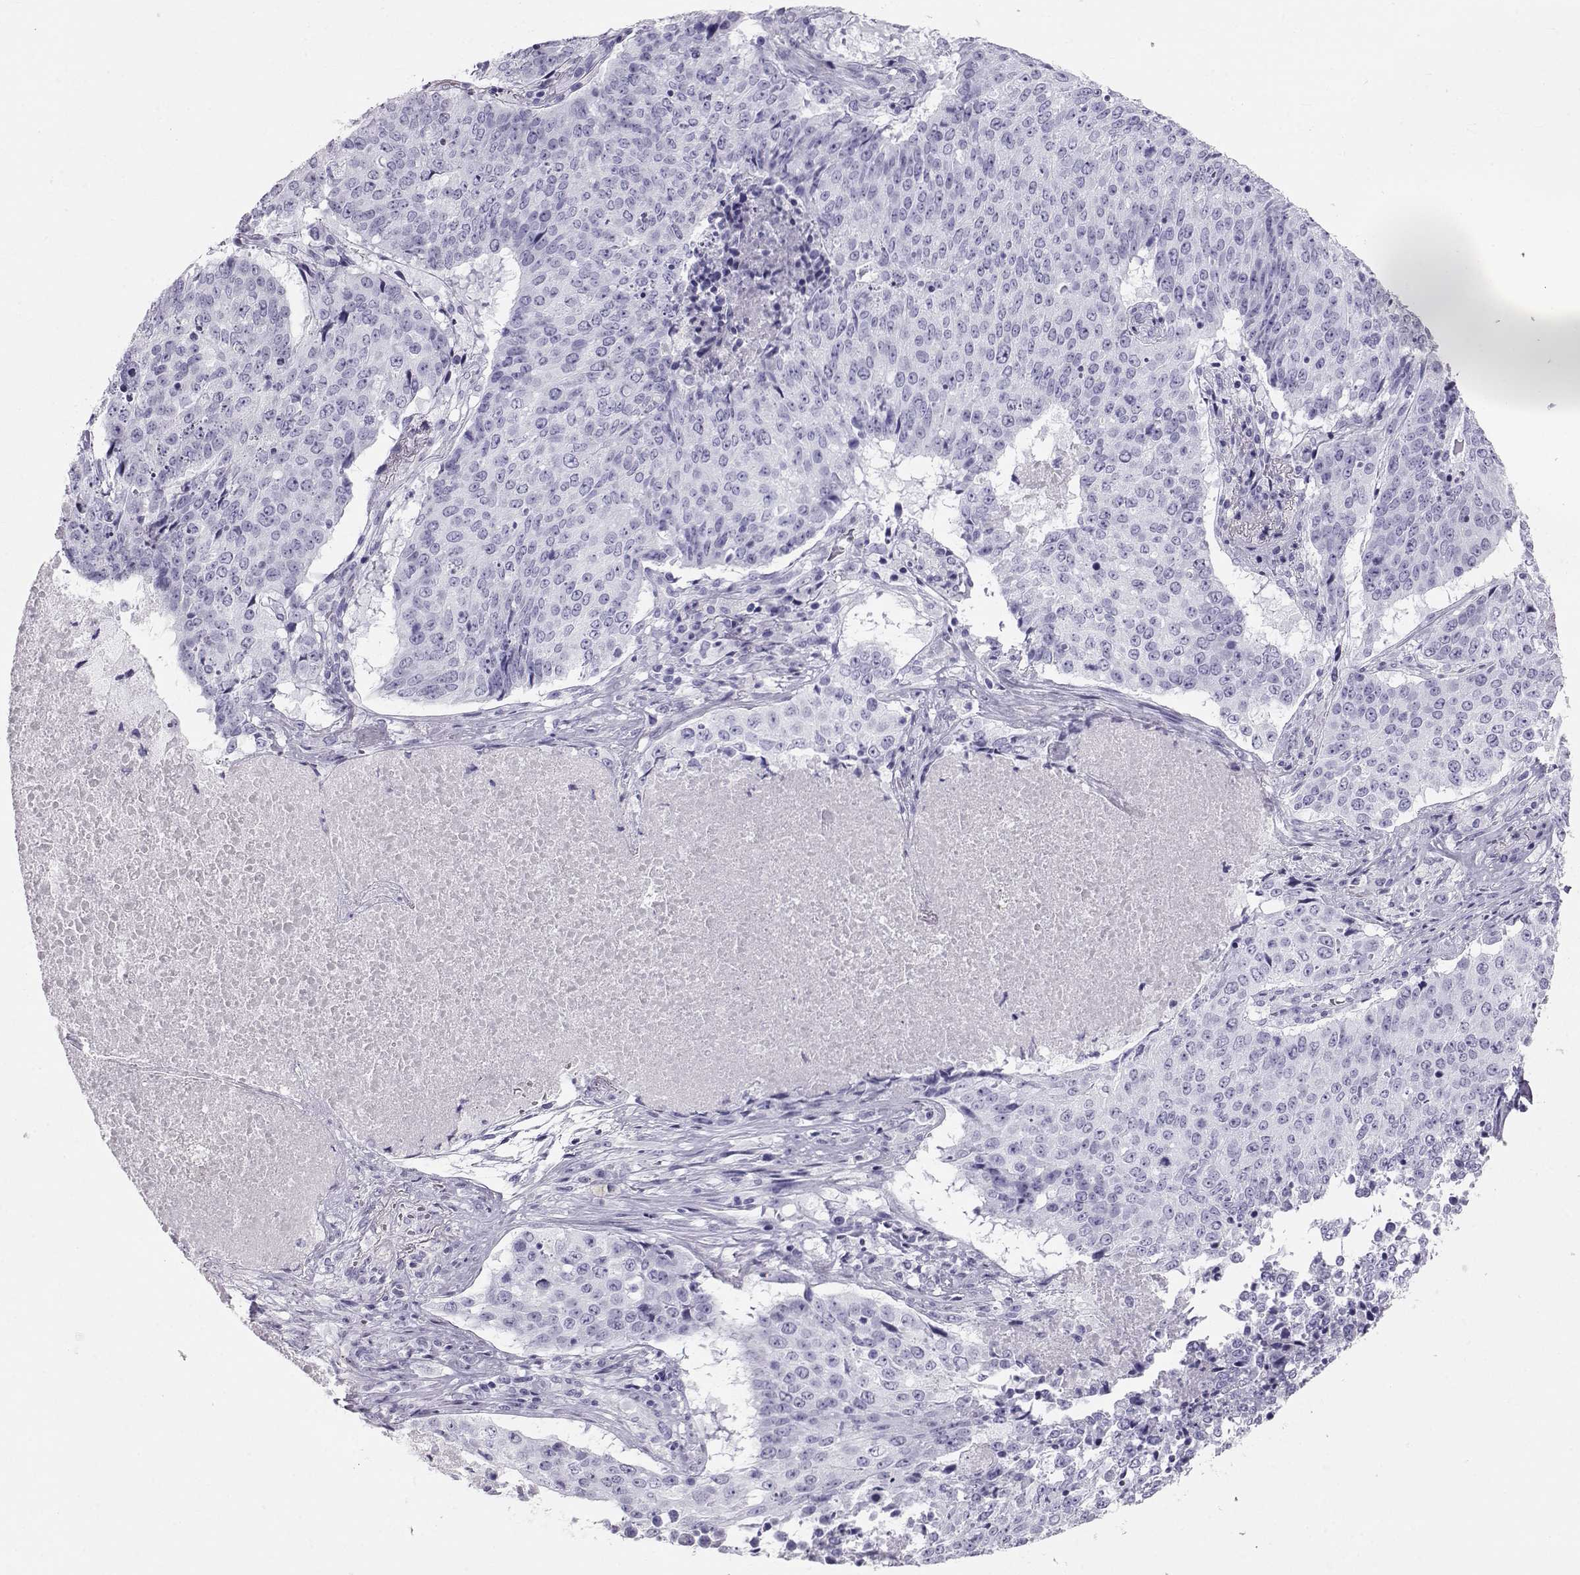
{"staining": {"intensity": "negative", "quantity": "none", "location": "none"}, "tissue": "lung cancer", "cell_type": "Tumor cells", "image_type": "cancer", "snomed": [{"axis": "morphology", "description": "Normal tissue, NOS"}, {"axis": "morphology", "description": "Squamous cell carcinoma, NOS"}, {"axis": "topography", "description": "Bronchus"}, {"axis": "topography", "description": "Lung"}], "caption": "This photomicrograph is of lung cancer stained with IHC to label a protein in brown with the nuclei are counter-stained blue. There is no staining in tumor cells.", "gene": "RD3", "patient": {"sex": "male", "age": 64}}